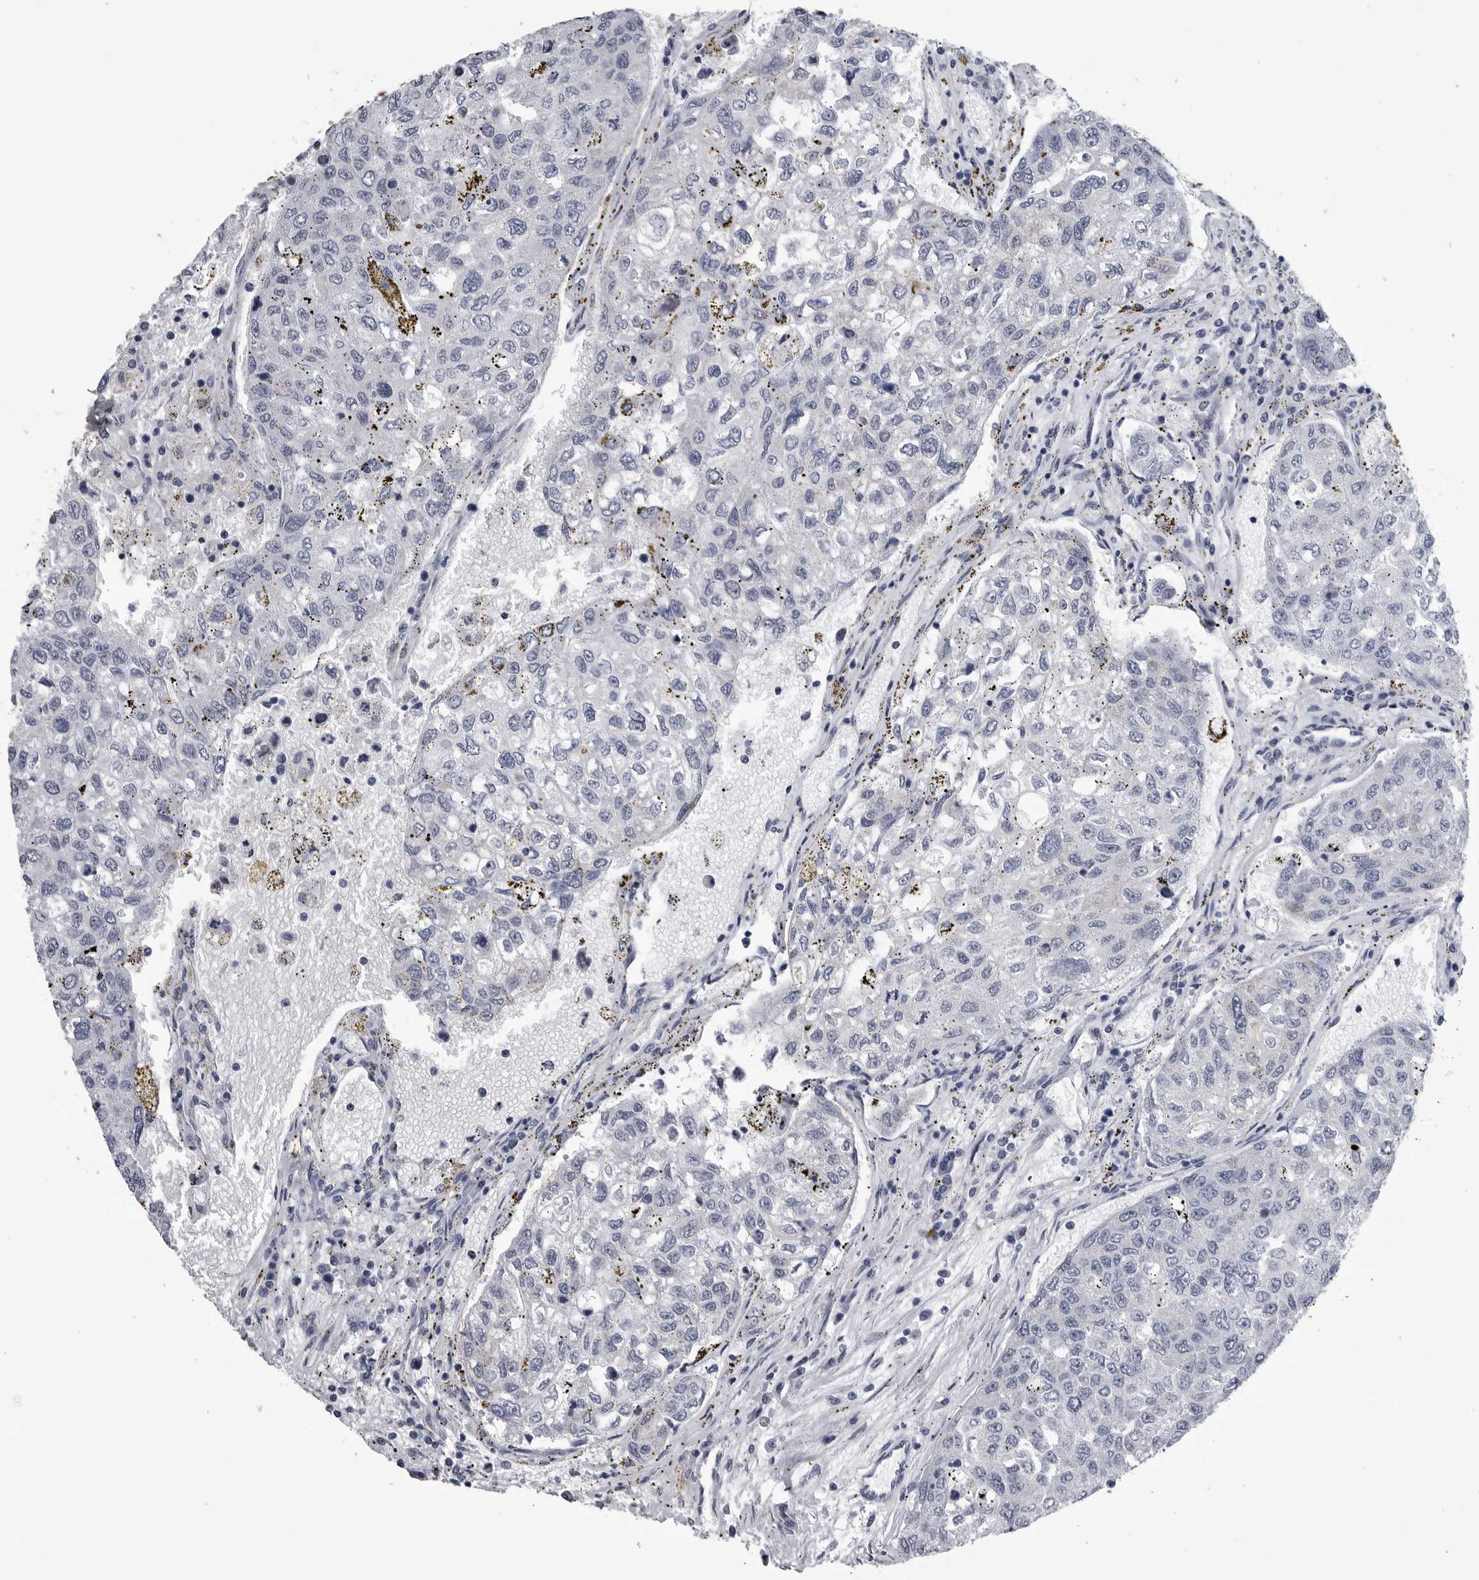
{"staining": {"intensity": "negative", "quantity": "none", "location": "none"}, "tissue": "urothelial cancer", "cell_type": "Tumor cells", "image_type": "cancer", "snomed": [{"axis": "morphology", "description": "Urothelial carcinoma, High grade"}, {"axis": "topography", "description": "Lymph node"}, {"axis": "topography", "description": "Urinary bladder"}], "caption": "This micrograph is of high-grade urothelial carcinoma stained with IHC to label a protein in brown with the nuclei are counter-stained blue. There is no staining in tumor cells.", "gene": "MYOC", "patient": {"sex": "male", "age": 51}}